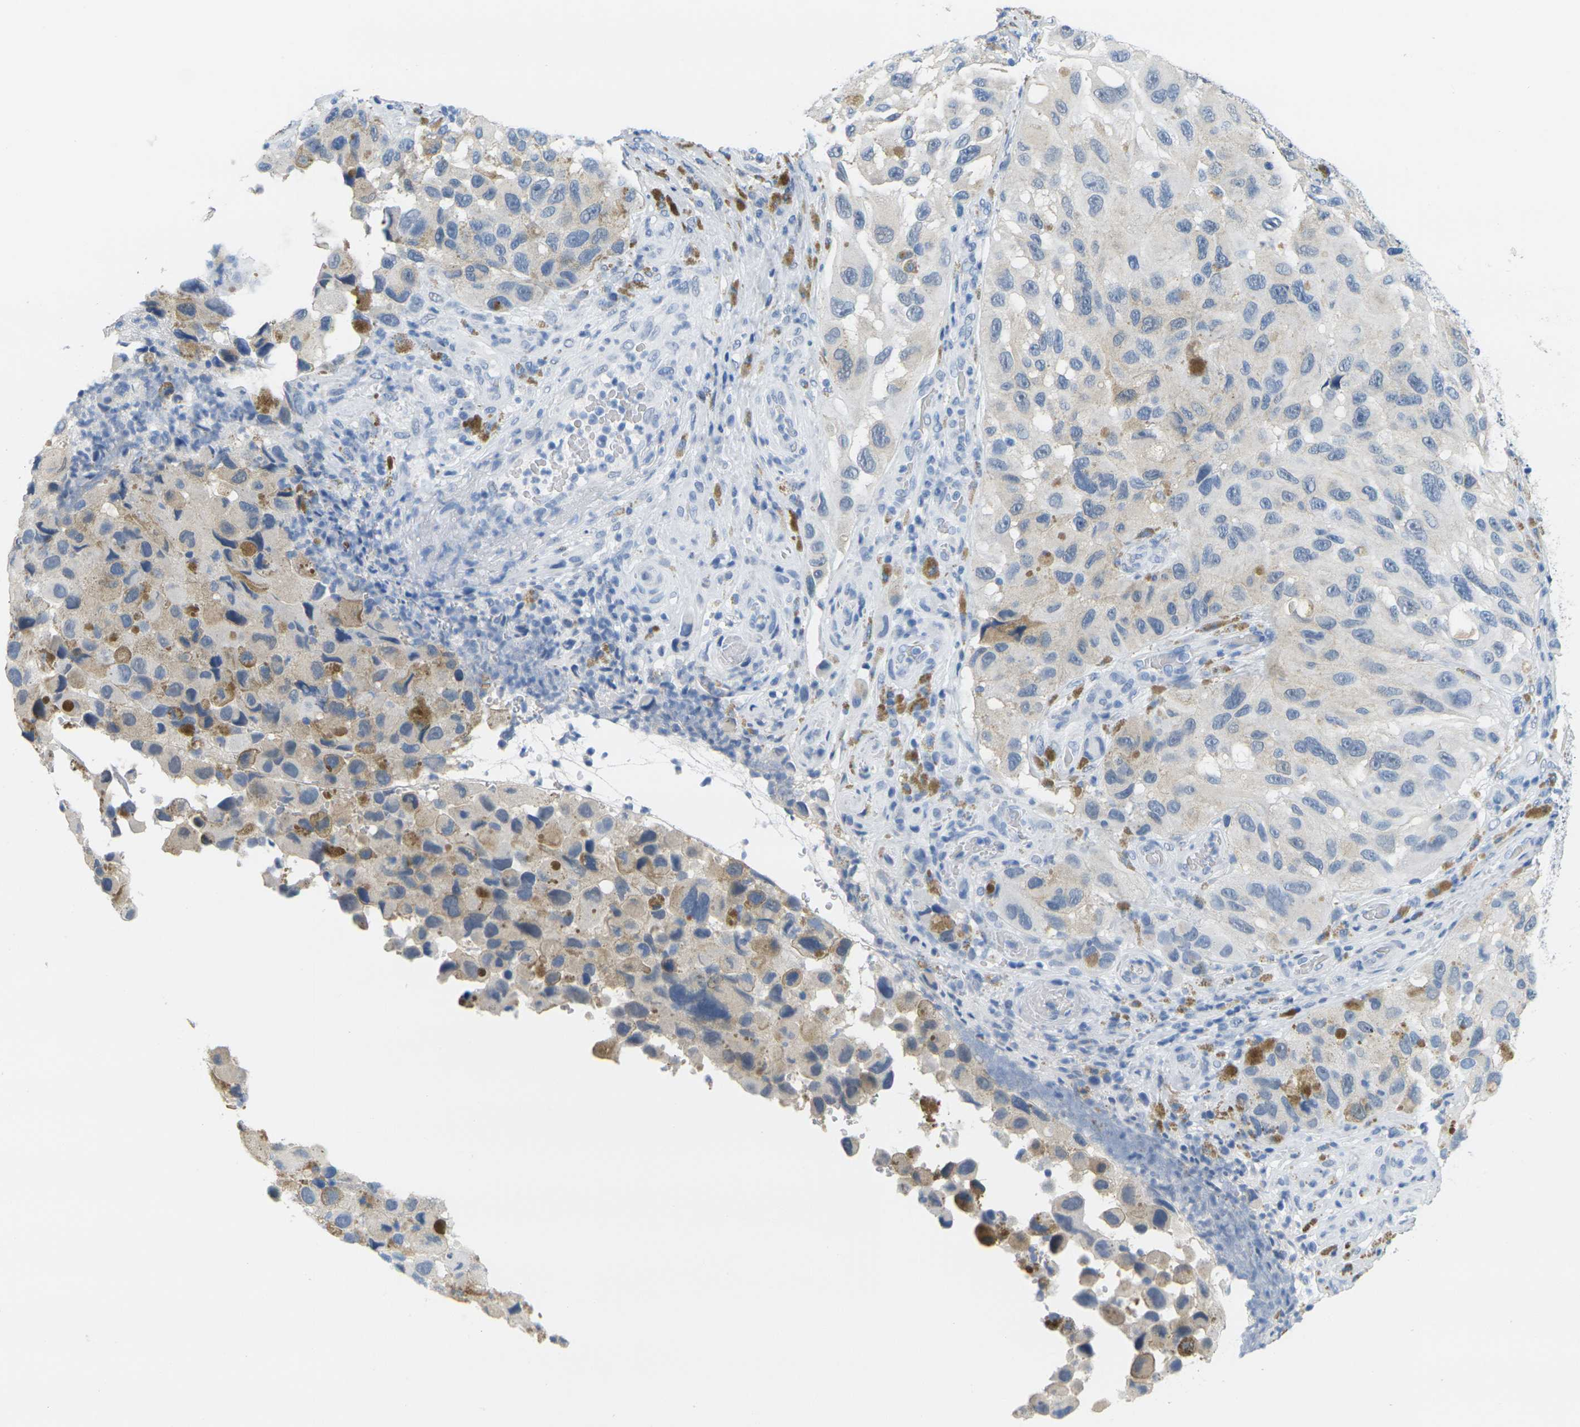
{"staining": {"intensity": "weak", "quantity": "<25%", "location": "cytoplasmic/membranous"}, "tissue": "melanoma", "cell_type": "Tumor cells", "image_type": "cancer", "snomed": [{"axis": "morphology", "description": "Malignant melanoma, NOS"}, {"axis": "topography", "description": "Skin"}], "caption": "This is an IHC histopathology image of human malignant melanoma. There is no staining in tumor cells.", "gene": "CTAG1A", "patient": {"sex": "female", "age": 73}}